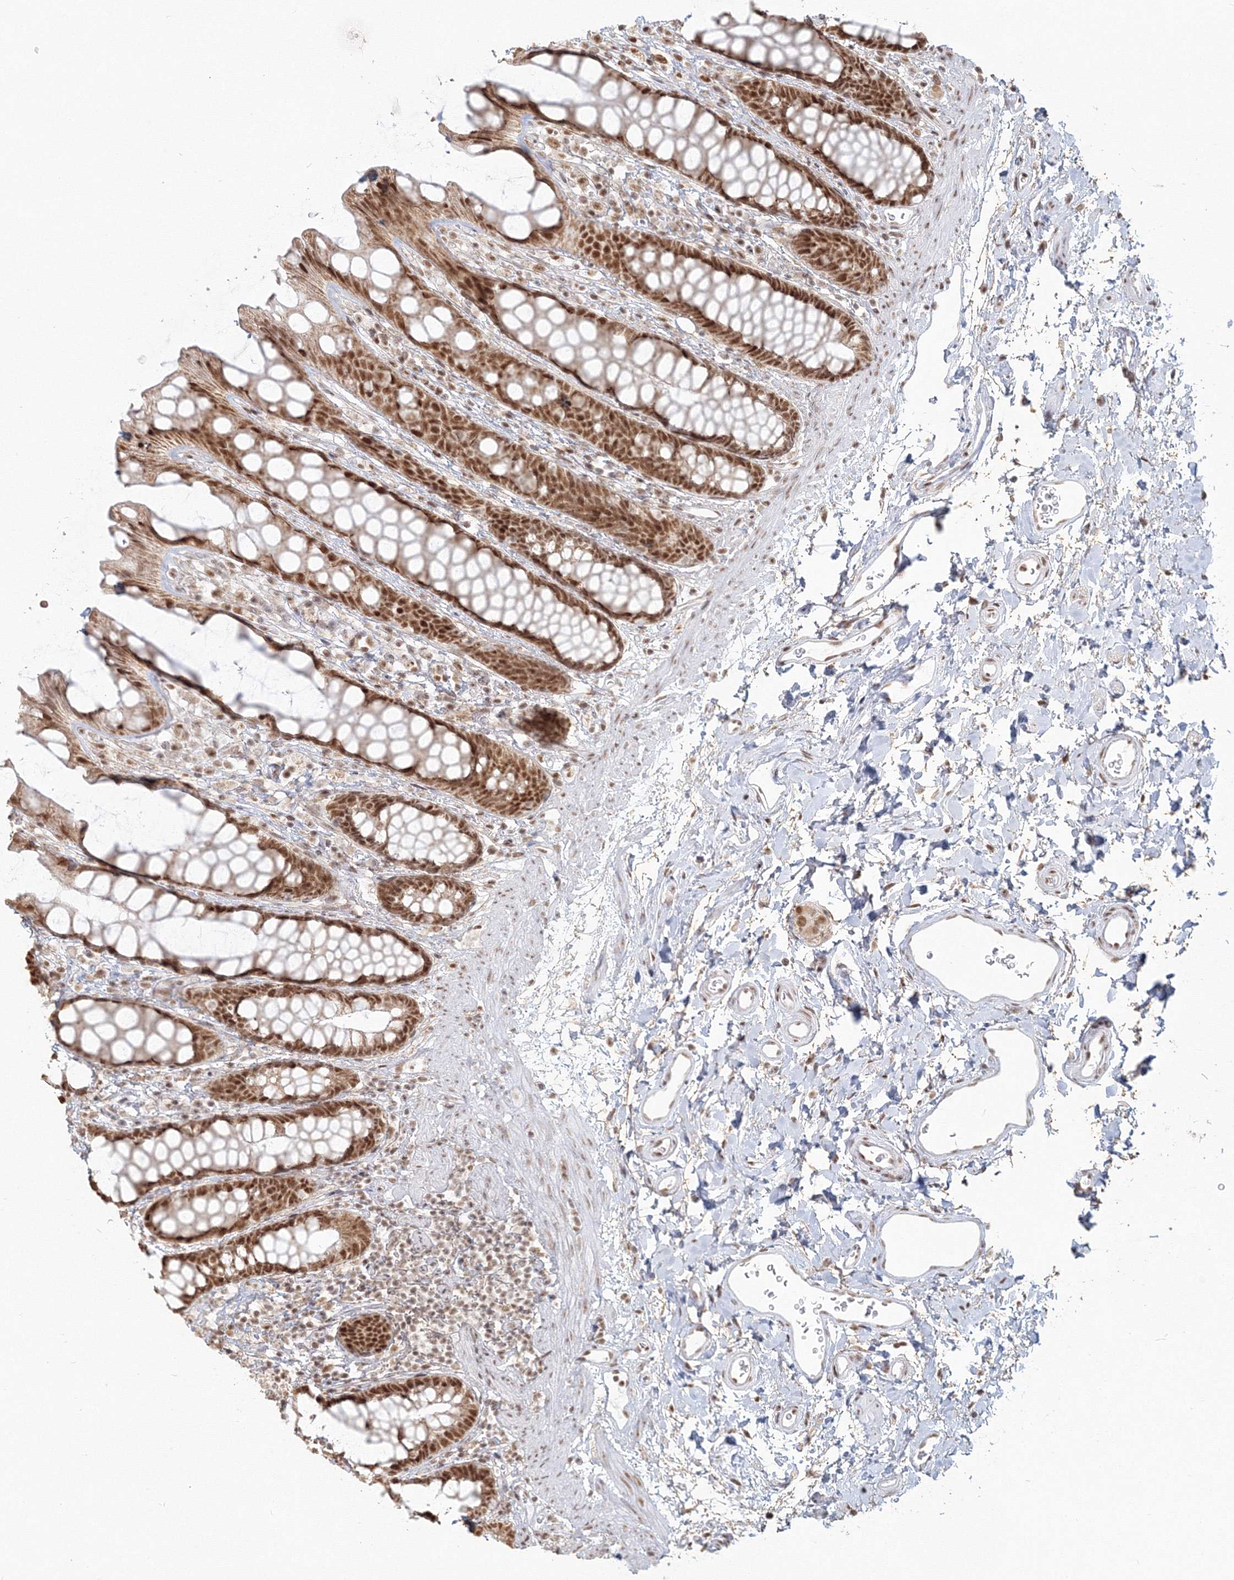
{"staining": {"intensity": "strong", "quantity": ">75%", "location": "nuclear"}, "tissue": "rectum", "cell_type": "Glandular cells", "image_type": "normal", "snomed": [{"axis": "morphology", "description": "Normal tissue, NOS"}, {"axis": "topography", "description": "Rectum"}], "caption": "A high amount of strong nuclear positivity is seen in approximately >75% of glandular cells in unremarkable rectum.", "gene": "PPP4R2", "patient": {"sex": "female", "age": 65}}